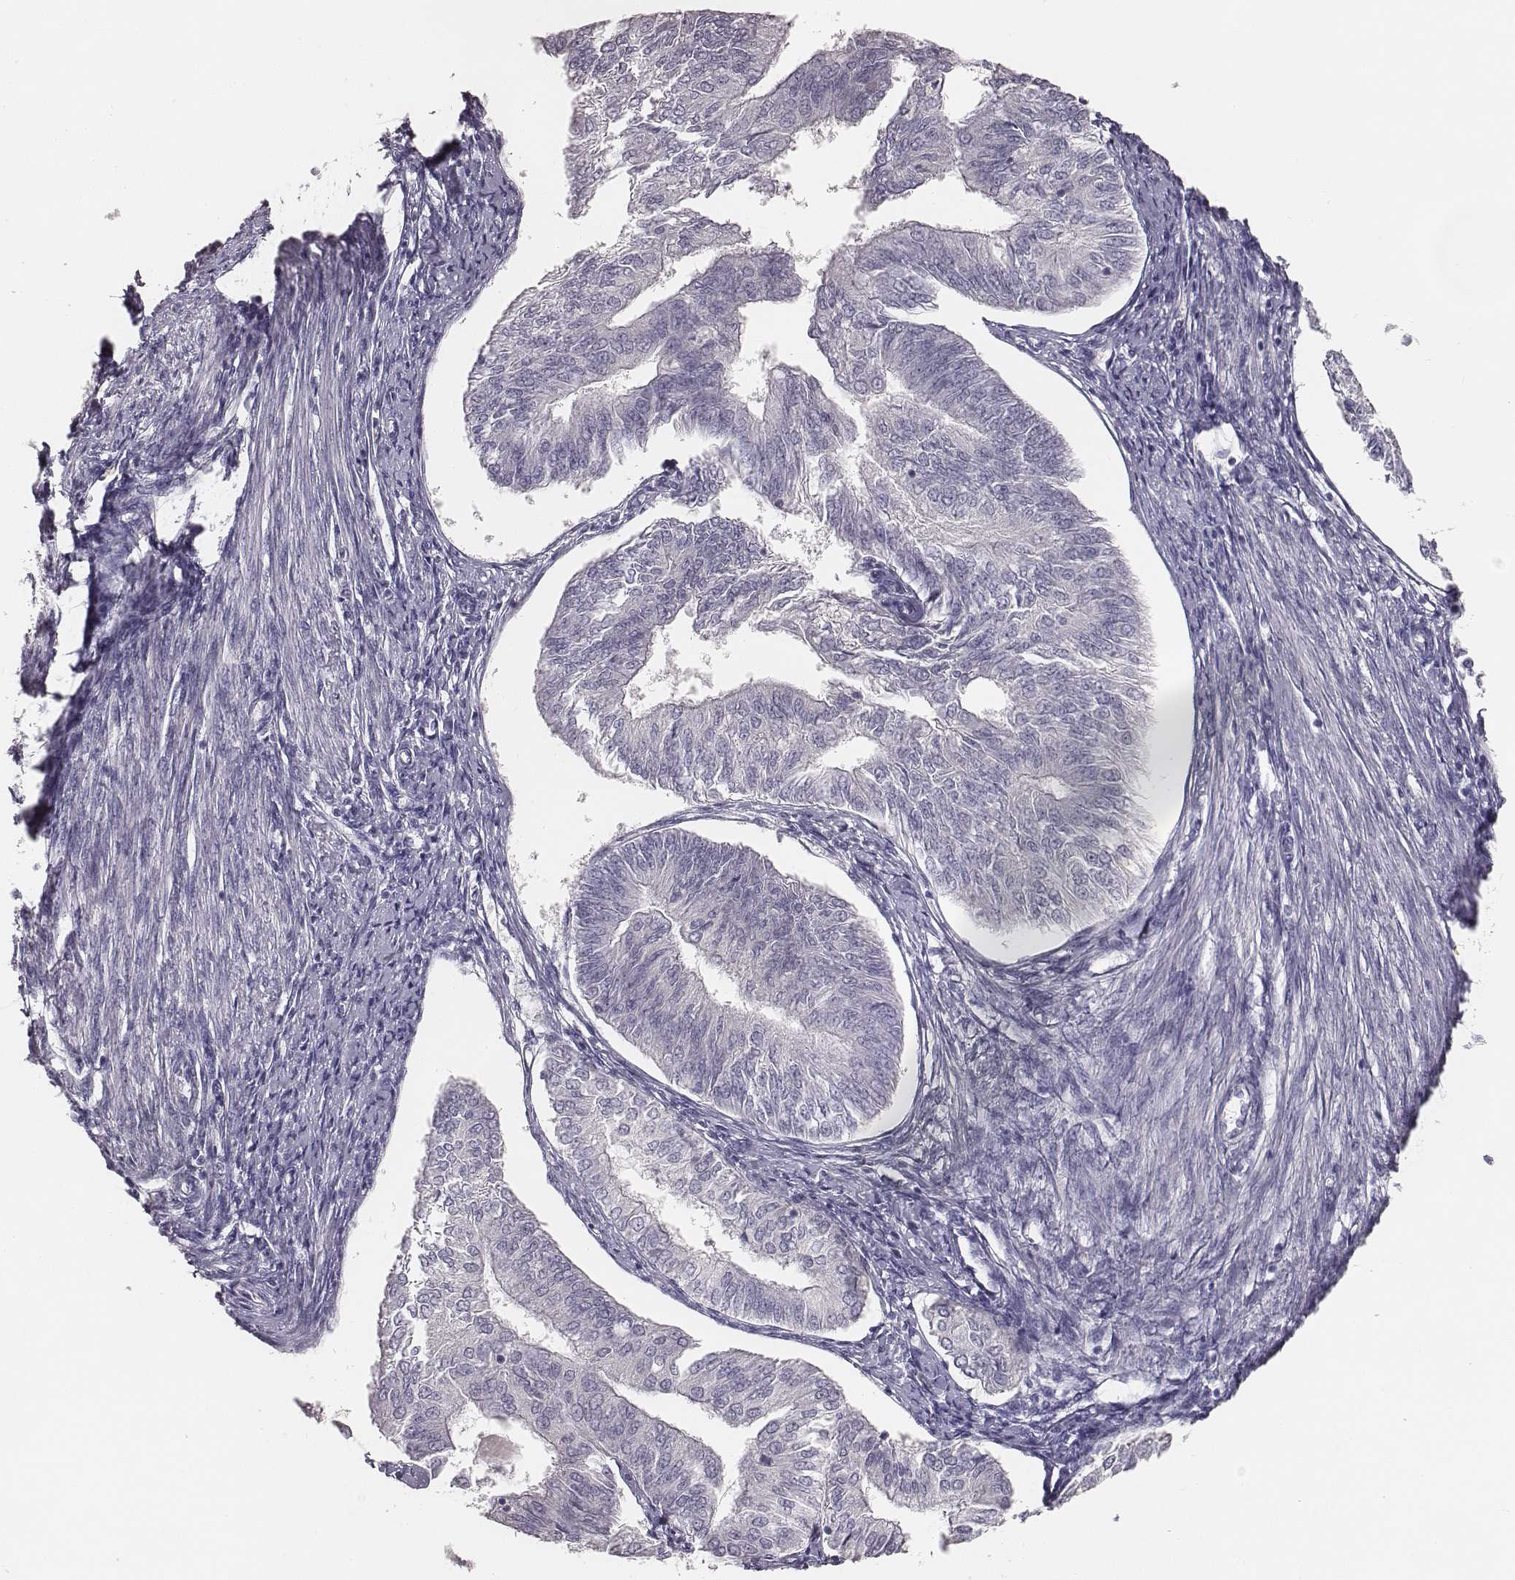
{"staining": {"intensity": "negative", "quantity": "none", "location": "none"}, "tissue": "endometrial cancer", "cell_type": "Tumor cells", "image_type": "cancer", "snomed": [{"axis": "morphology", "description": "Adenocarcinoma, NOS"}, {"axis": "topography", "description": "Endometrium"}], "caption": "Endometrial cancer (adenocarcinoma) was stained to show a protein in brown. There is no significant staining in tumor cells.", "gene": "MYH6", "patient": {"sex": "female", "age": 58}}